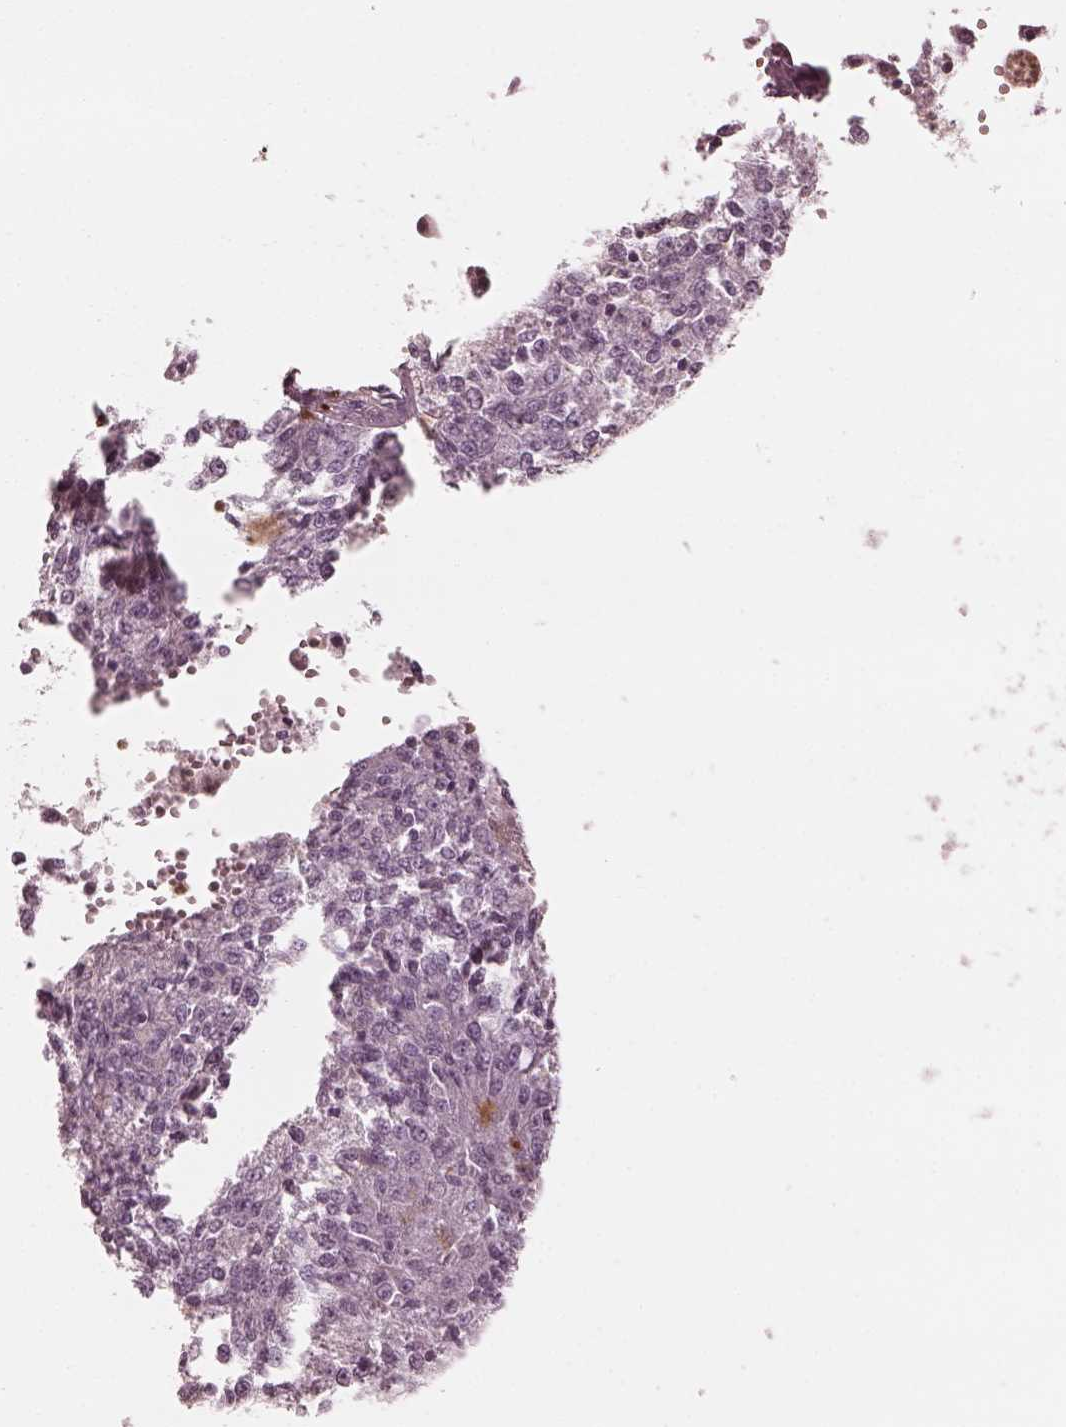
{"staining": {"intensity": "negative", "quantity": "none", "location": "none"}, "tissue": "melanoma", "cell_type": "Tumor cells", "image_type": "cancer", "snomed": [{"axis": "morphology", "description": "Malignant melanoma, Metastatic site"}, {"axis": "topography", "description": "Lymph node"}], "caption": "A histopathology image of human melanoma is negative for staining in tumor cells.", "gene": "ALOX5", "patient": {"sex": "female", "age": 64}}